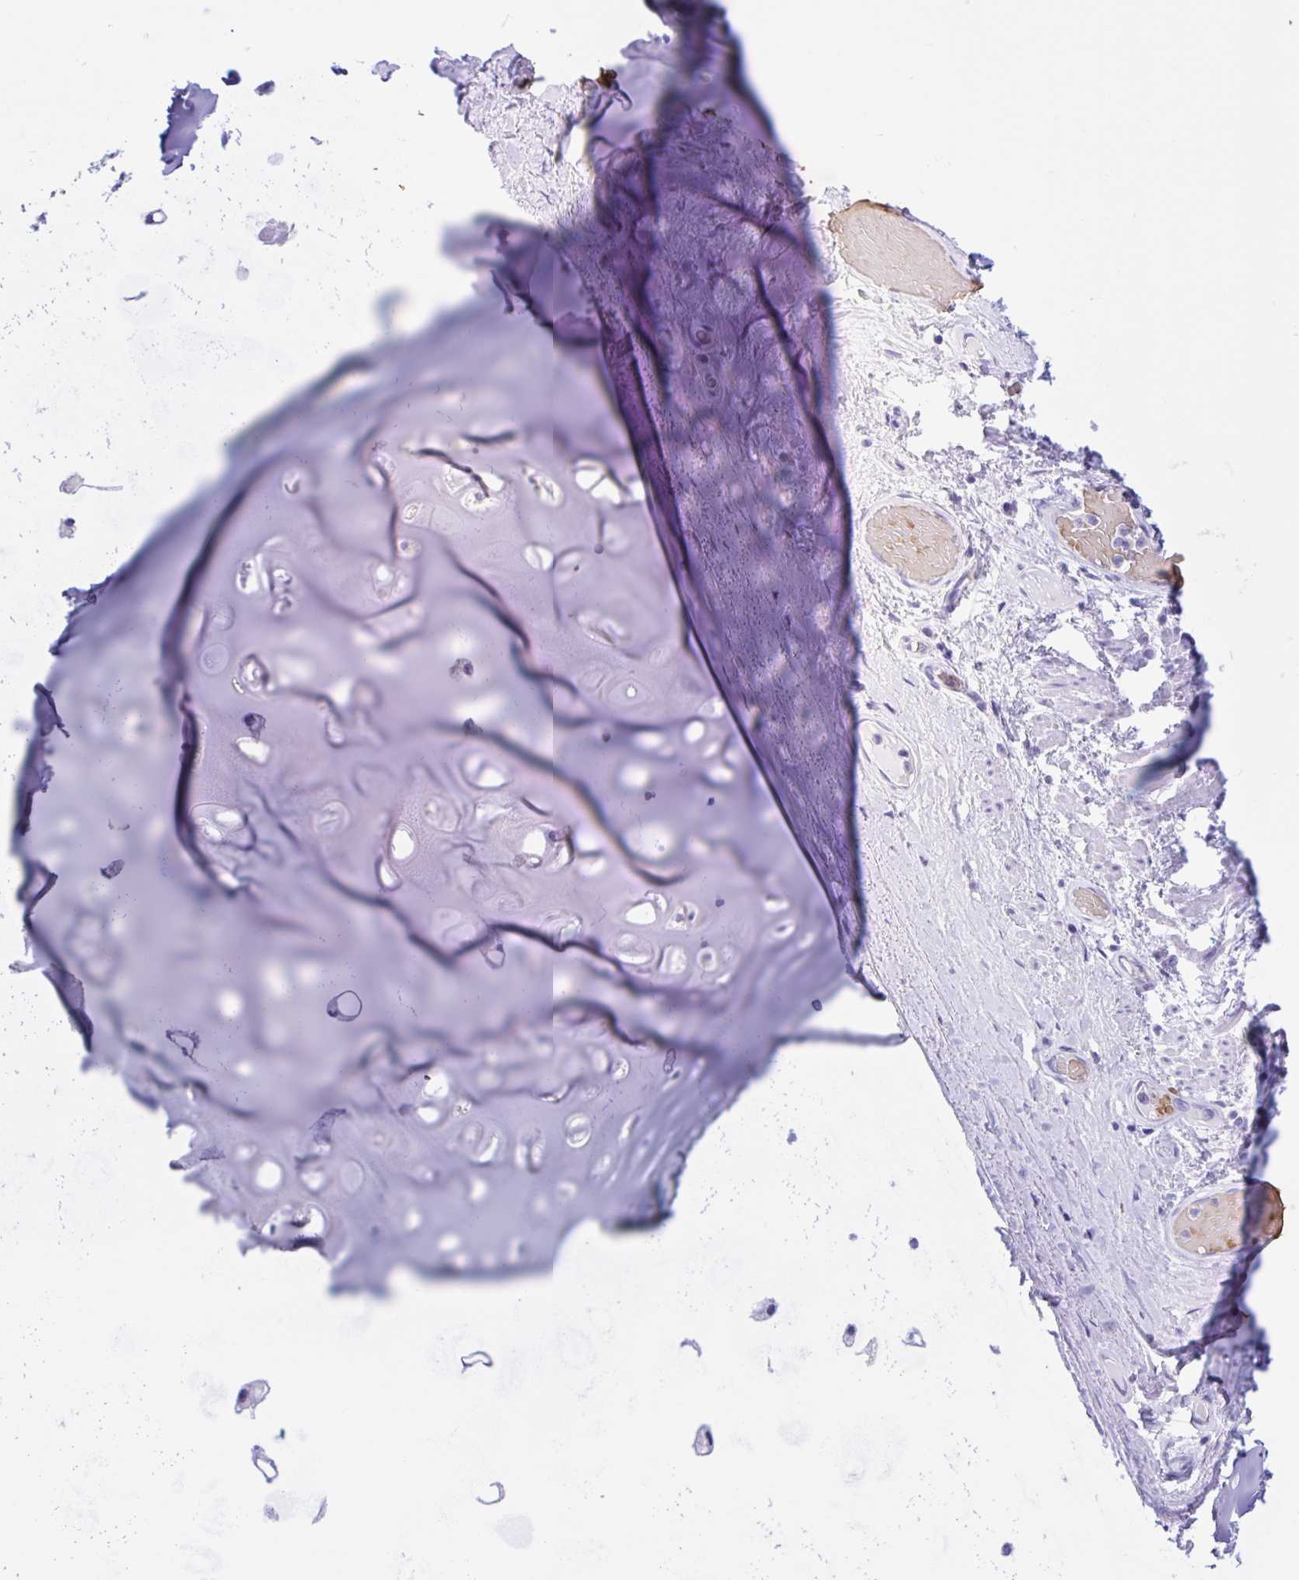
{"staining": {"intensity": "negative", "quantity": "none", "location": "none"}, "tissue": "adipose tissue", "cell_type": "Adipocytes", "image_type": "normal", "snomed": [{"axis": "morphology", "description": "Normal tissue, NOS"}, {"axis": "topography", "description": "Cartilage tissue"}, {"axis": "topography", "description": "Bronchus"}], "caption": "High power microscopy image of an IHC photomicrograph of unremarkable adipose tissue, revealing no significant expression in adipocytes.", "gene": "TMEM79", "patient": {"sex": "male", "age": 64}}